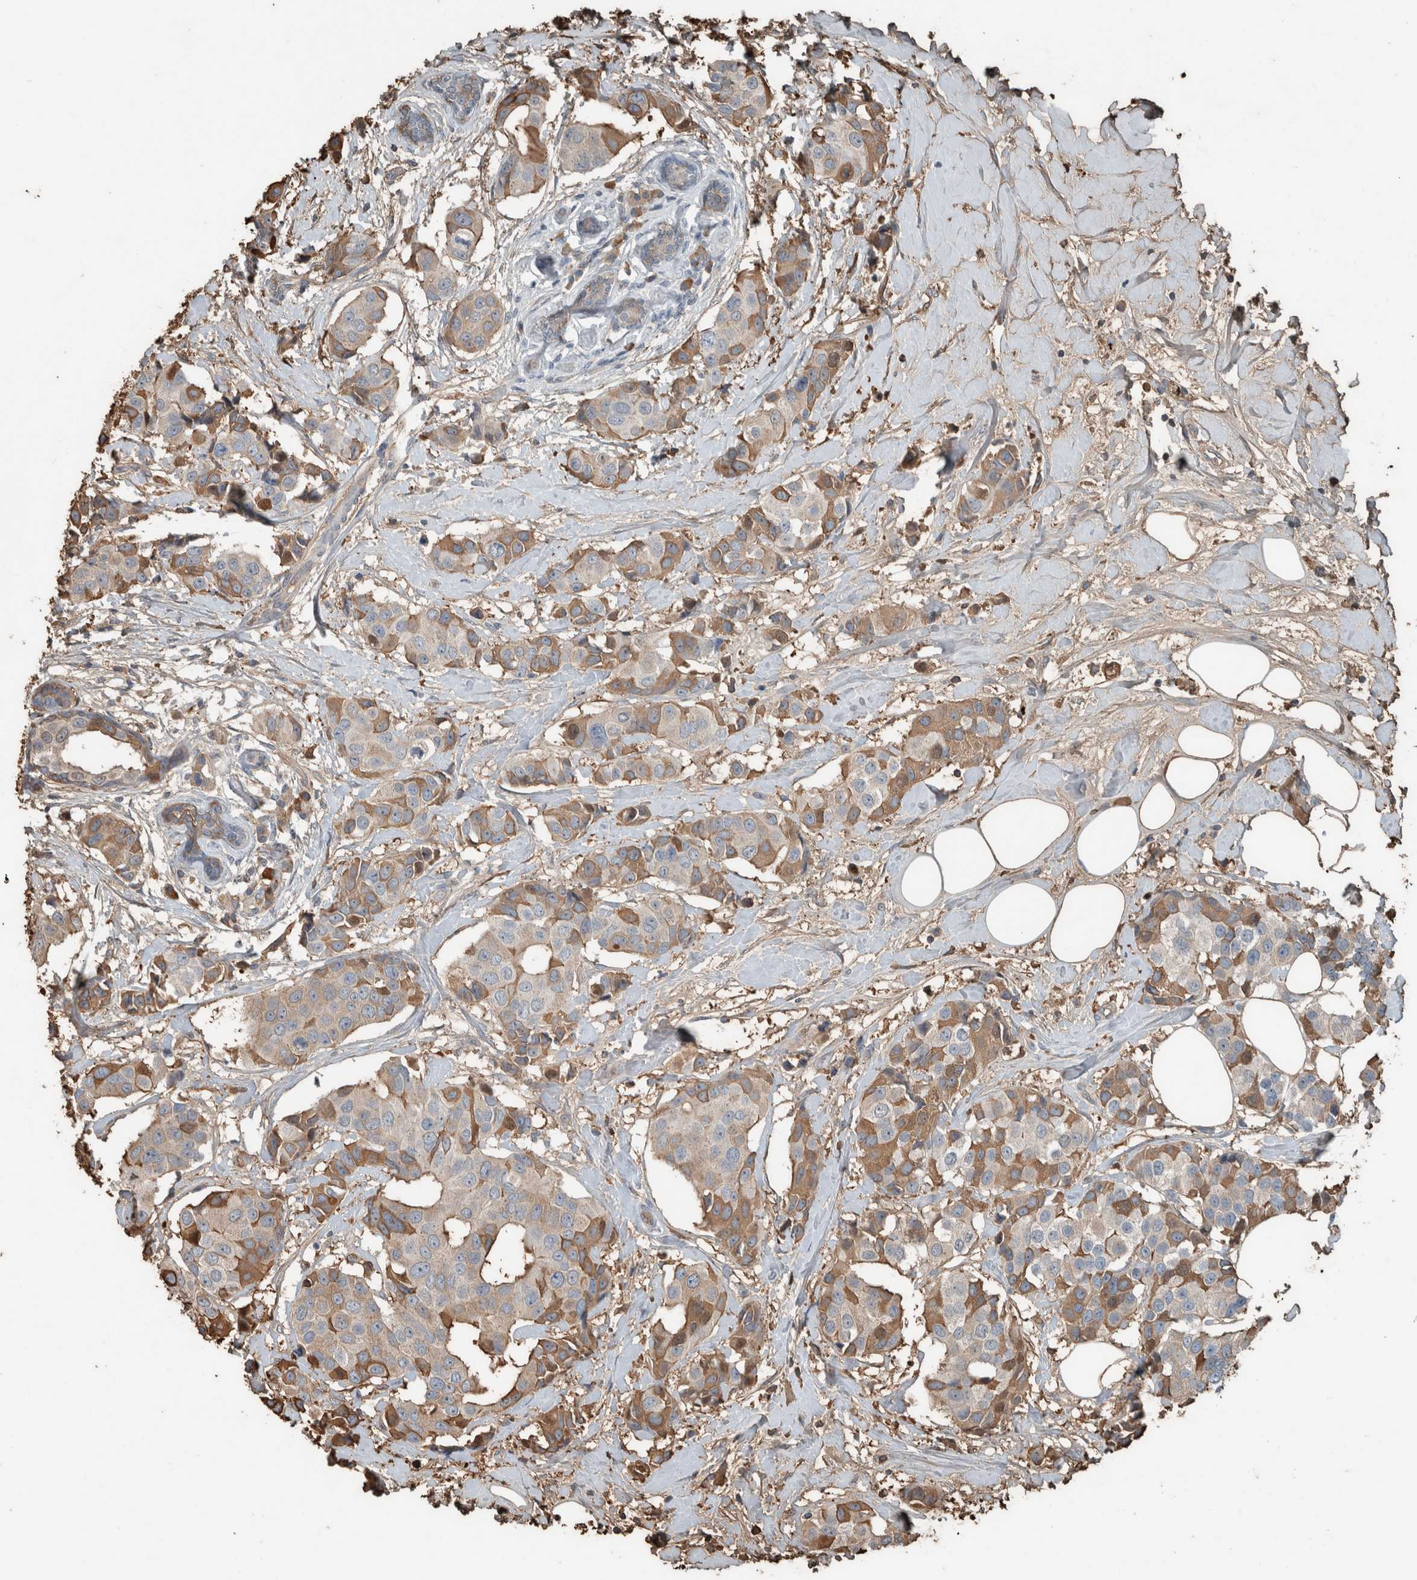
{"staining": {"intensity": "moderate", "quantity": "25%-75%", "location": "cytoplasmic/membranous"}, "tissue": "breast cancer", "cell_type": "Tumor cells", "image_type": "cancer", "snomed": [{"axis": "morphology", "description": "Normal tissue, NOS"}, {"axis": "morphology", "description": "Duct carcinoma"}, {"axis": "topography", "description": "Breast"}], "caption": "Immunohistochemical staining of breast cancer exhibits medium levels of moderate cytoplasmic/membranous positivity in about 25%-75% of tumor cells. (DAB IHC with brightfield microscopy, high magnification).", "gene": "USP34", "patient": {"sex": "female", "age": 39}}